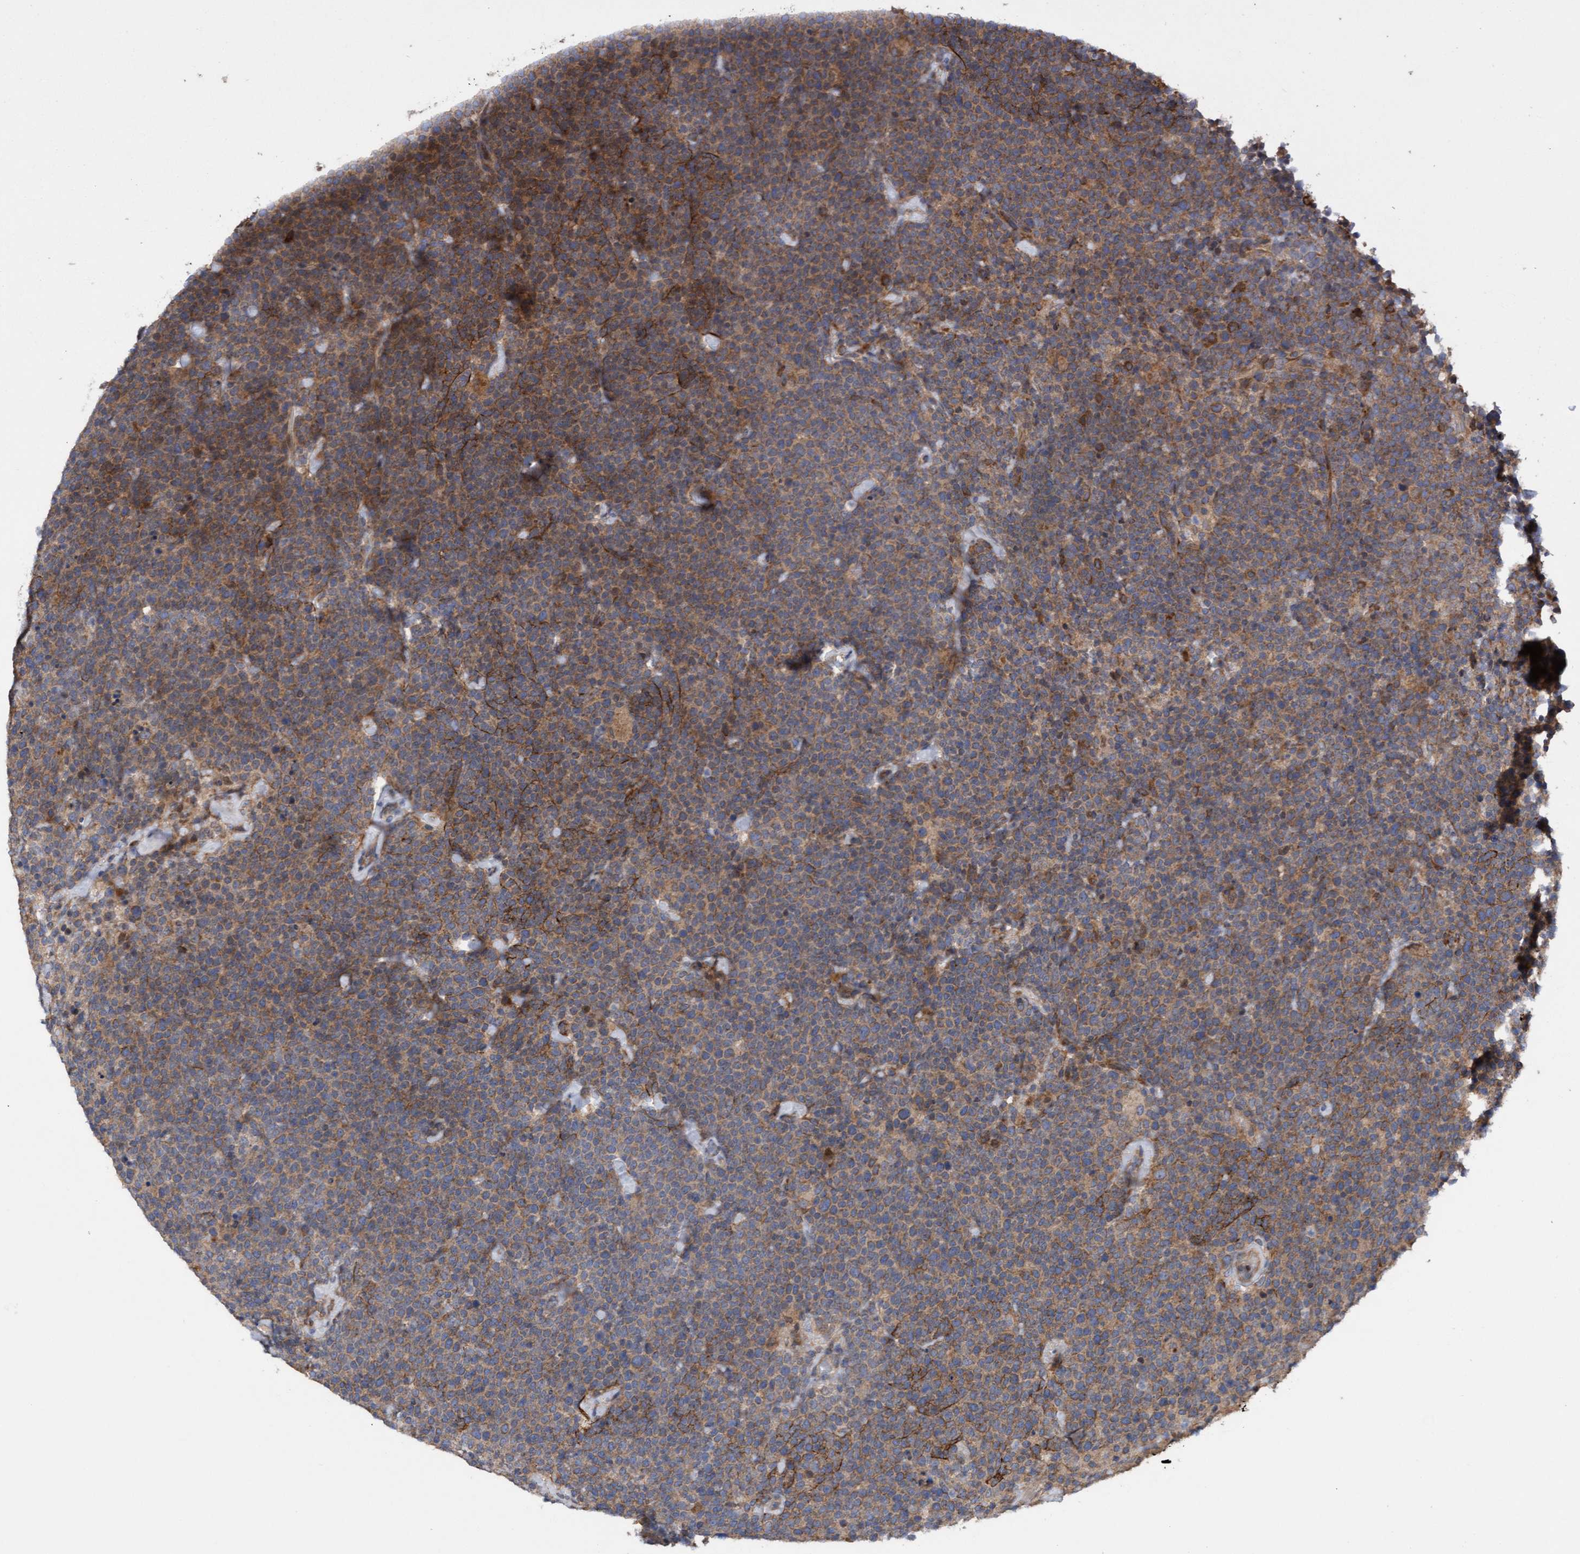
{"staining": {"intensity": "moderate", "quantity": ">75%", "location": "cytoplasmic/membranous"}, "tissue": "lymphoma", "cell_type": "Tumor cells", "image_type": "cancer", "snomed": [{"axis": "morphology", "description": "Malignant lymphoma, non-Hodgkin's type, High grade"}, {"axis": "topography", "description": "Lymph node"}], "caption": "A micrograph of human lymphoma stained for a protein reveals moderate cytoplasmic/membranous brown staining in tumor cells. The staining is performed using DAB (3,3'-diaminobenzidine) brown chromogen to label protein expression. The nuclei are counter-stained blue using hematoxylin.", "gene": "ELP5", "patient": {"sex": "male", "age": 61}}